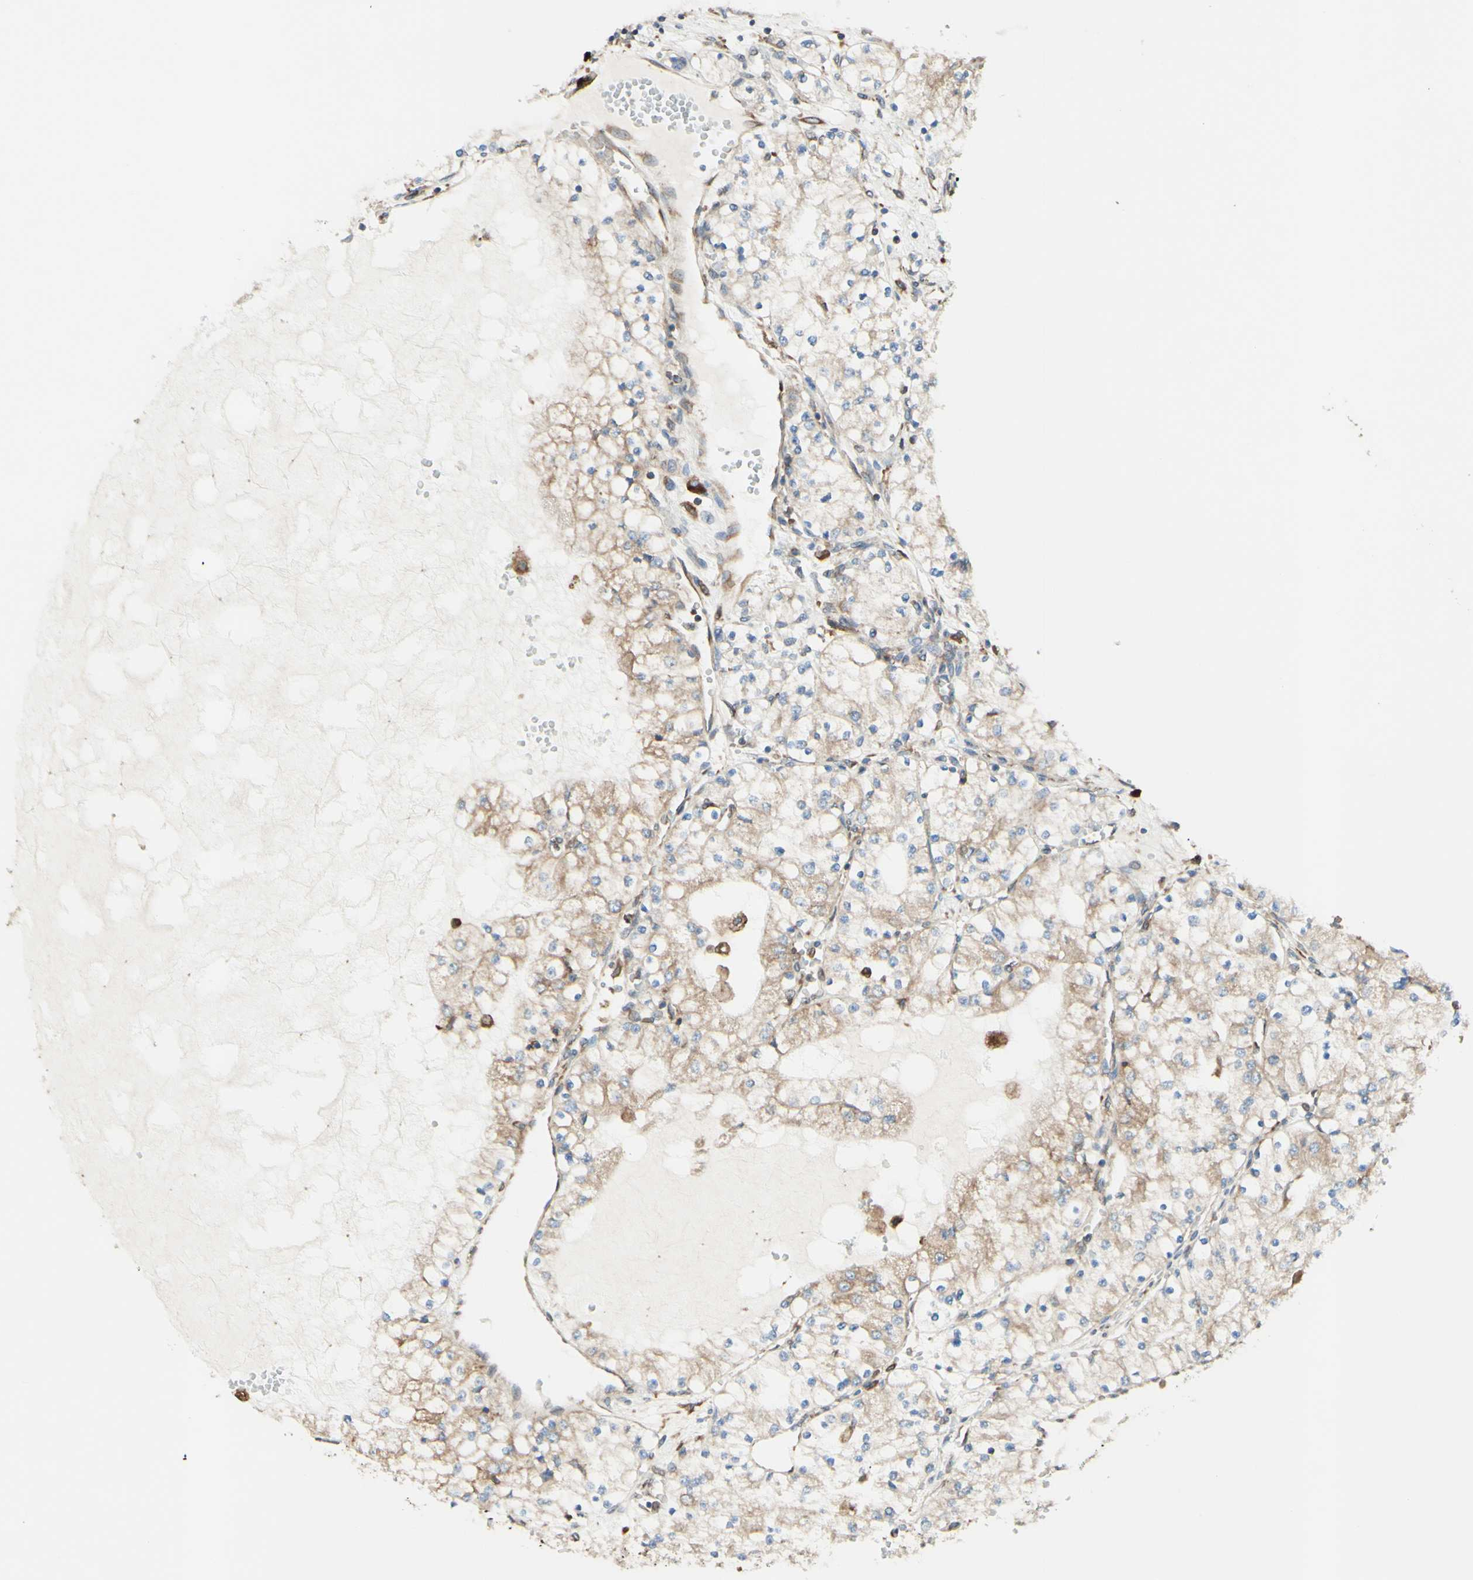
{"staining": {"intensity": "moderate", "quantity": ">75%", "location": "cytoplasmic/membranous"}, "tissue": "renal cancer", "cell_type": "Tumor cells", "image_type": "cancer", "snomed": [{"axis": "morphology", "description": "Adenocarcinoma, NOS"}, {"axis": "topography", "description": "Kidney"}], "caption": "Adenocarcinoma (renal) was stained to show a protein in brown. There is medium levels of moderate cytoplasmic/membranous positivity in approximately >75% of tumor cells.", "gene": "DNAJB11", "patient": {"sex": "male", "age": 68}}